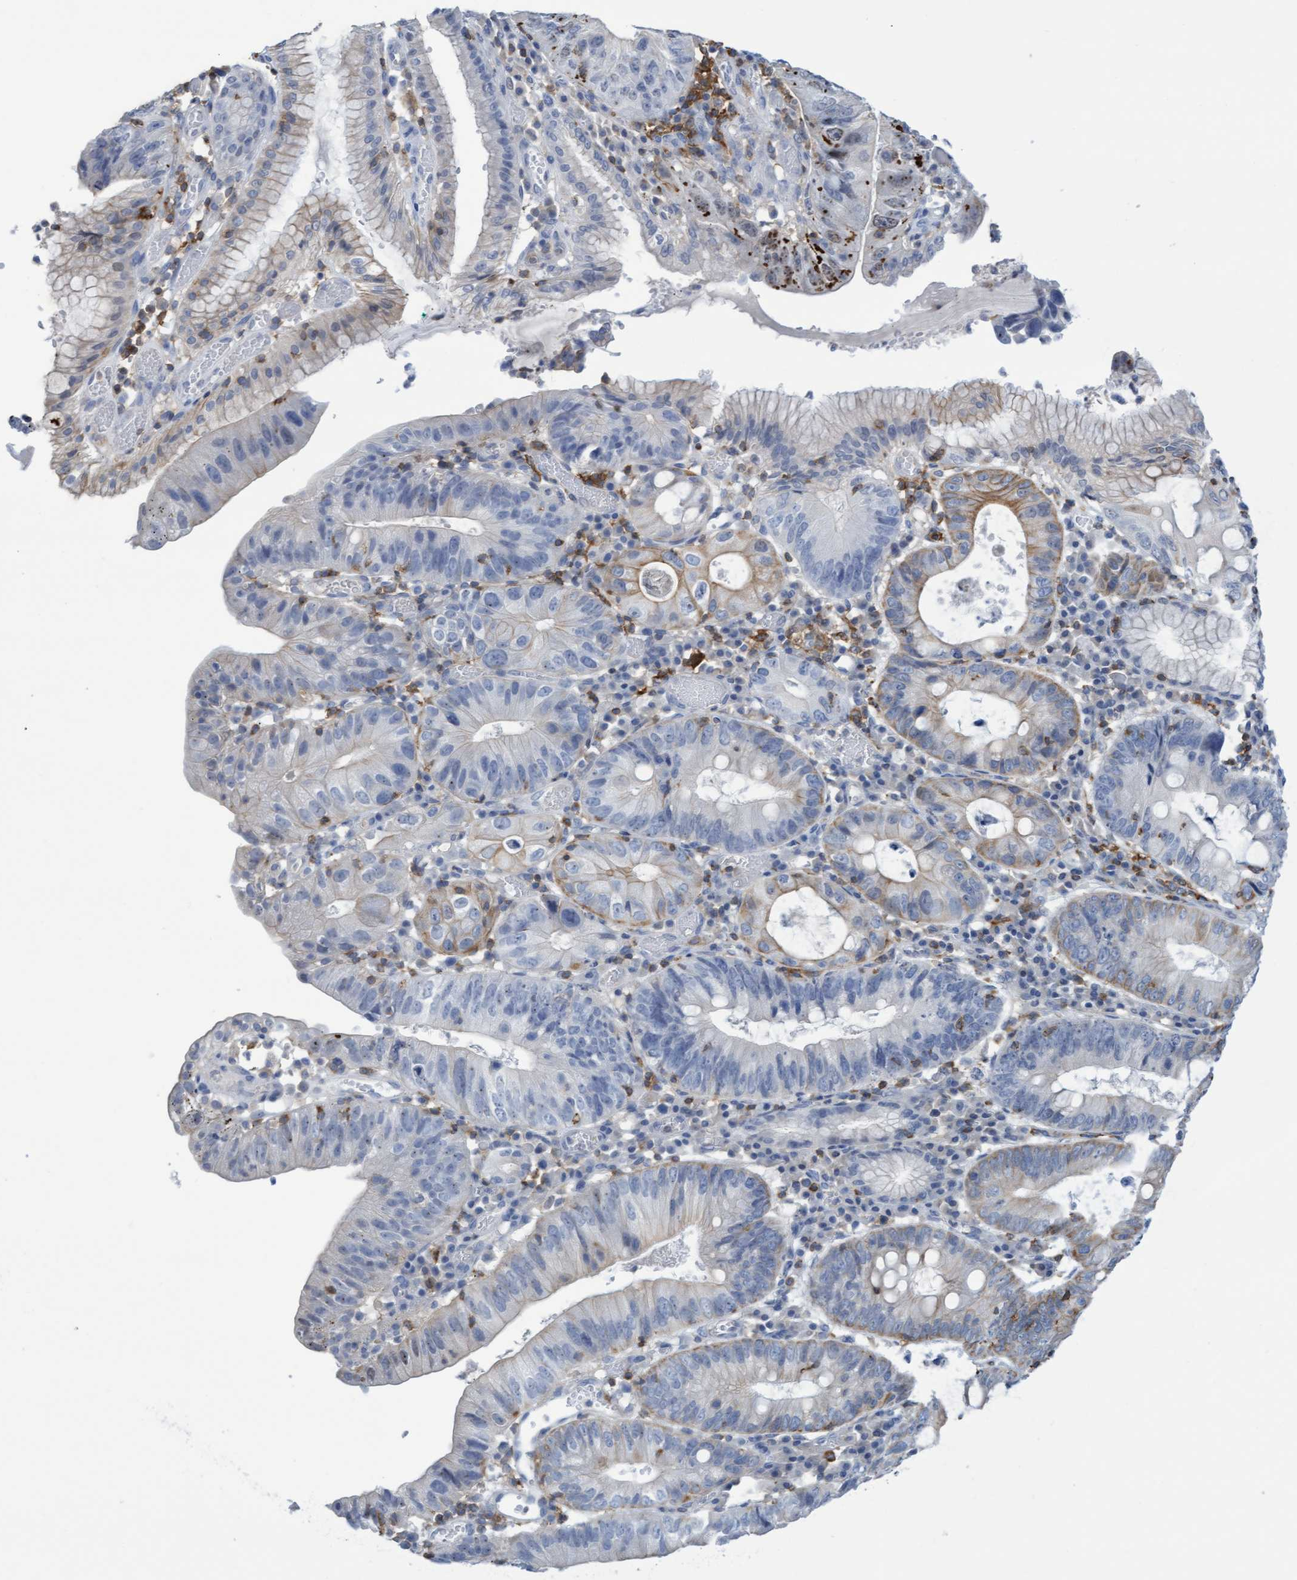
{"staining": {"intensity": "weak", "quantity": "25%-75%", "location": "cytoplasmic/membranous"}, "tissue": "stomach cancer", "cell_type": "Tumor cells", "image_type": "cancer", "snomed": [{"axis": "morphology", "description": "Adenocarcinoma, NOS"}, {"axis": "topography", "description": "Stomach"}], "caption": "Brown immunohistochemical staining in stomach cancer (adenocarcinoma) displays weak cytoplasmic/membranous staining in approximately 25%-75% of tumor cells.", "gene": "FNBP1", "patient": {"sex": "male", "age": 59}}